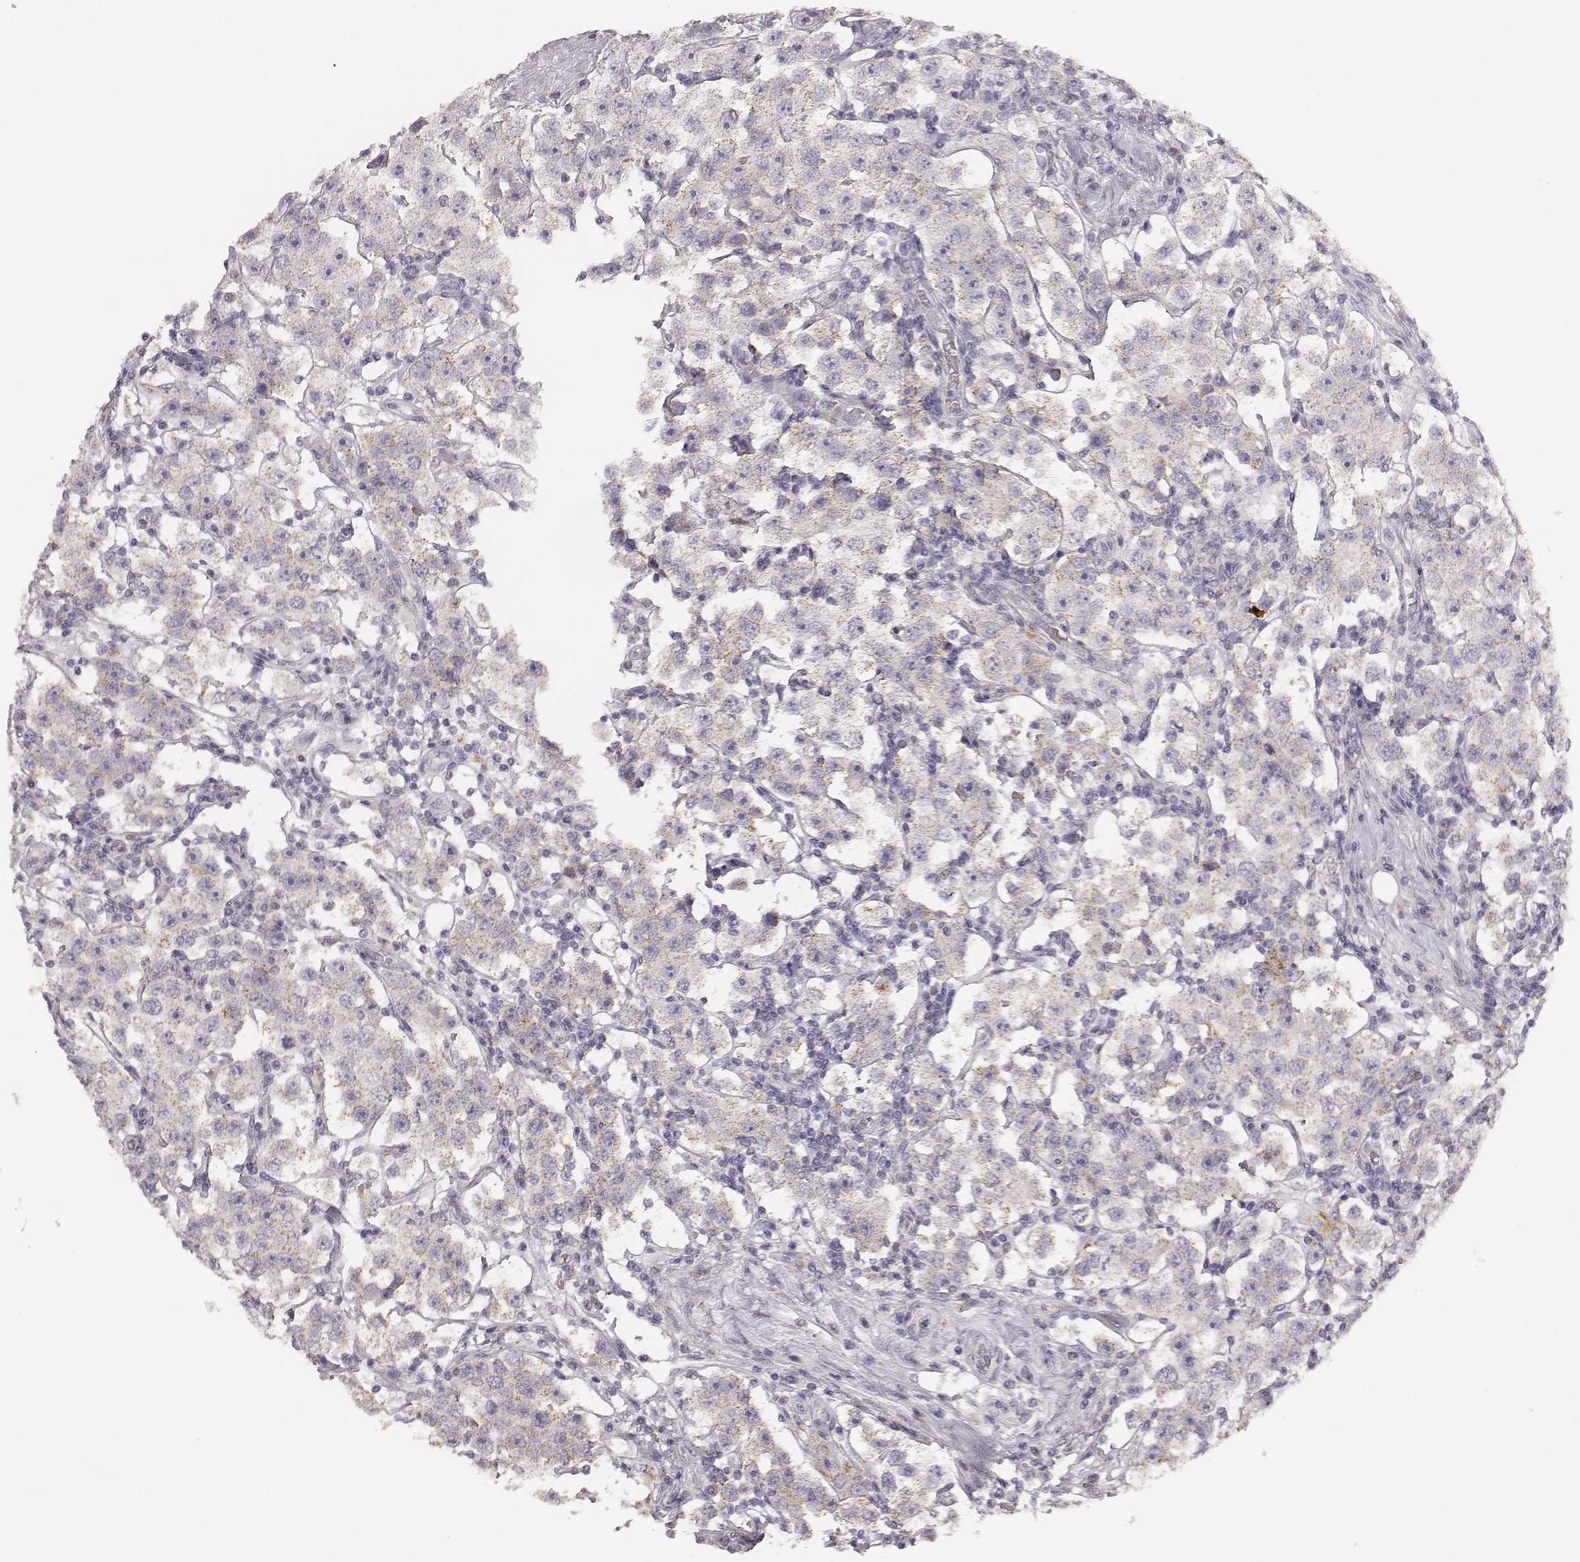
{"staining": {"intensity": "negative", "quantity": "none", "location": "none"}, "tissue": "testis cancer", "cell_type": "Tumor cells", "image_type": "cancer", "snomed": [{"axis": "morphology", "description": "Seminoma, NOS"}, {"axis": "topography", "description": "Testis"}], "caption": "The micrograph demonstrates no staining of tumor cells in seminoma (testis). (IHC, brightfield microscopy, high magnification).", "gene": "ABCD3", "patient": {"sex": "male", "age": 37}}